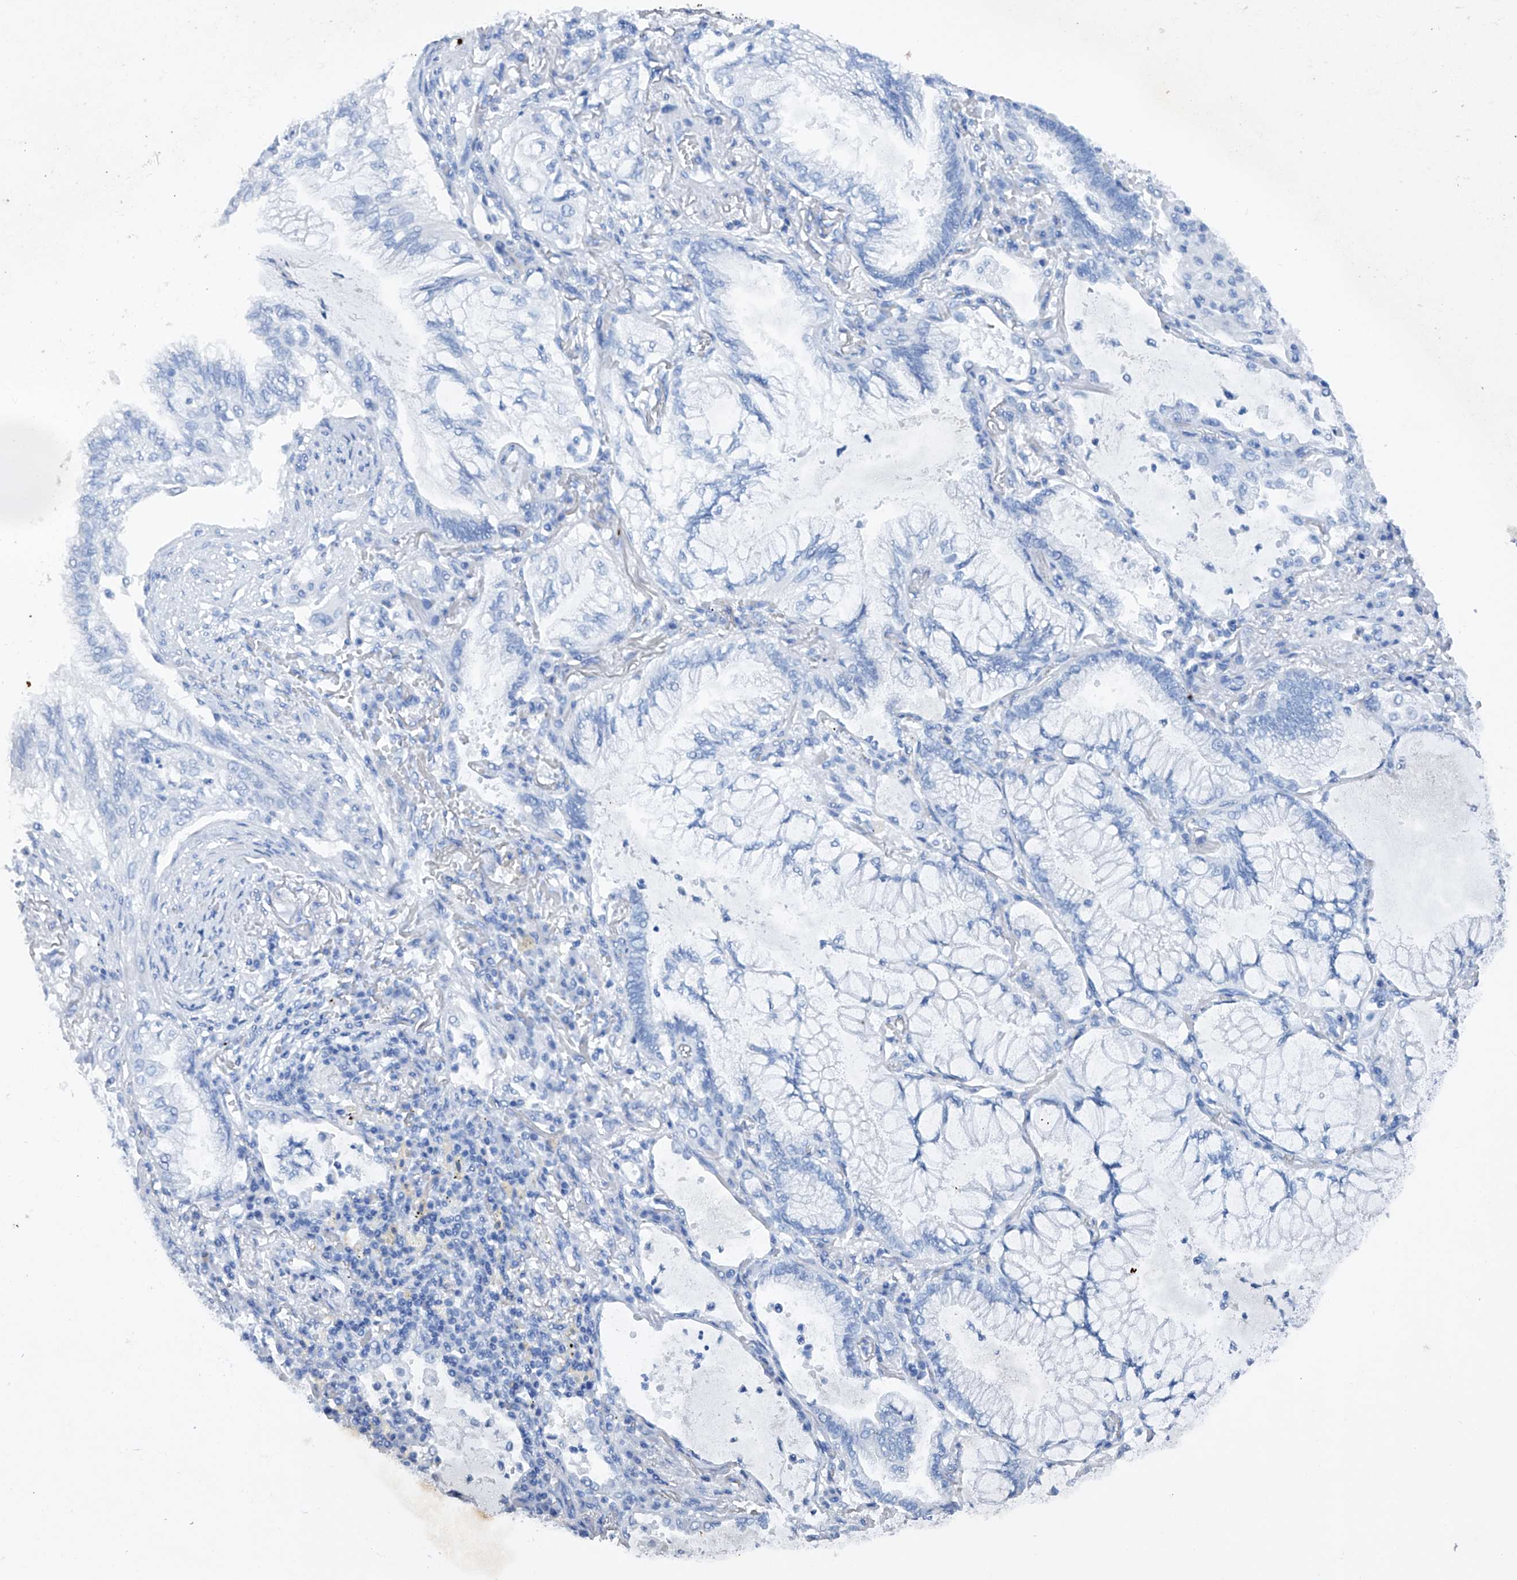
{"staining": {"intensity": "negative", "quantity": "none", "location": "none"}, "tissue": "lung cancer", "cell_type": "Tumor cells", "image_type": "cancer", "snomed": [{"axis": "morphology", "description": "Adenocarcinoma, NOS"}, {"axis": "topography", "description": "Lung"}], "caption": "Immunohistochemistry (IHC) histopathology image of human lung cancer stained for a protein (brown), which reveals no positivity in tumor cells.", "gene": "ASCC3", "patient": {"sex": "female", "age": 70}}